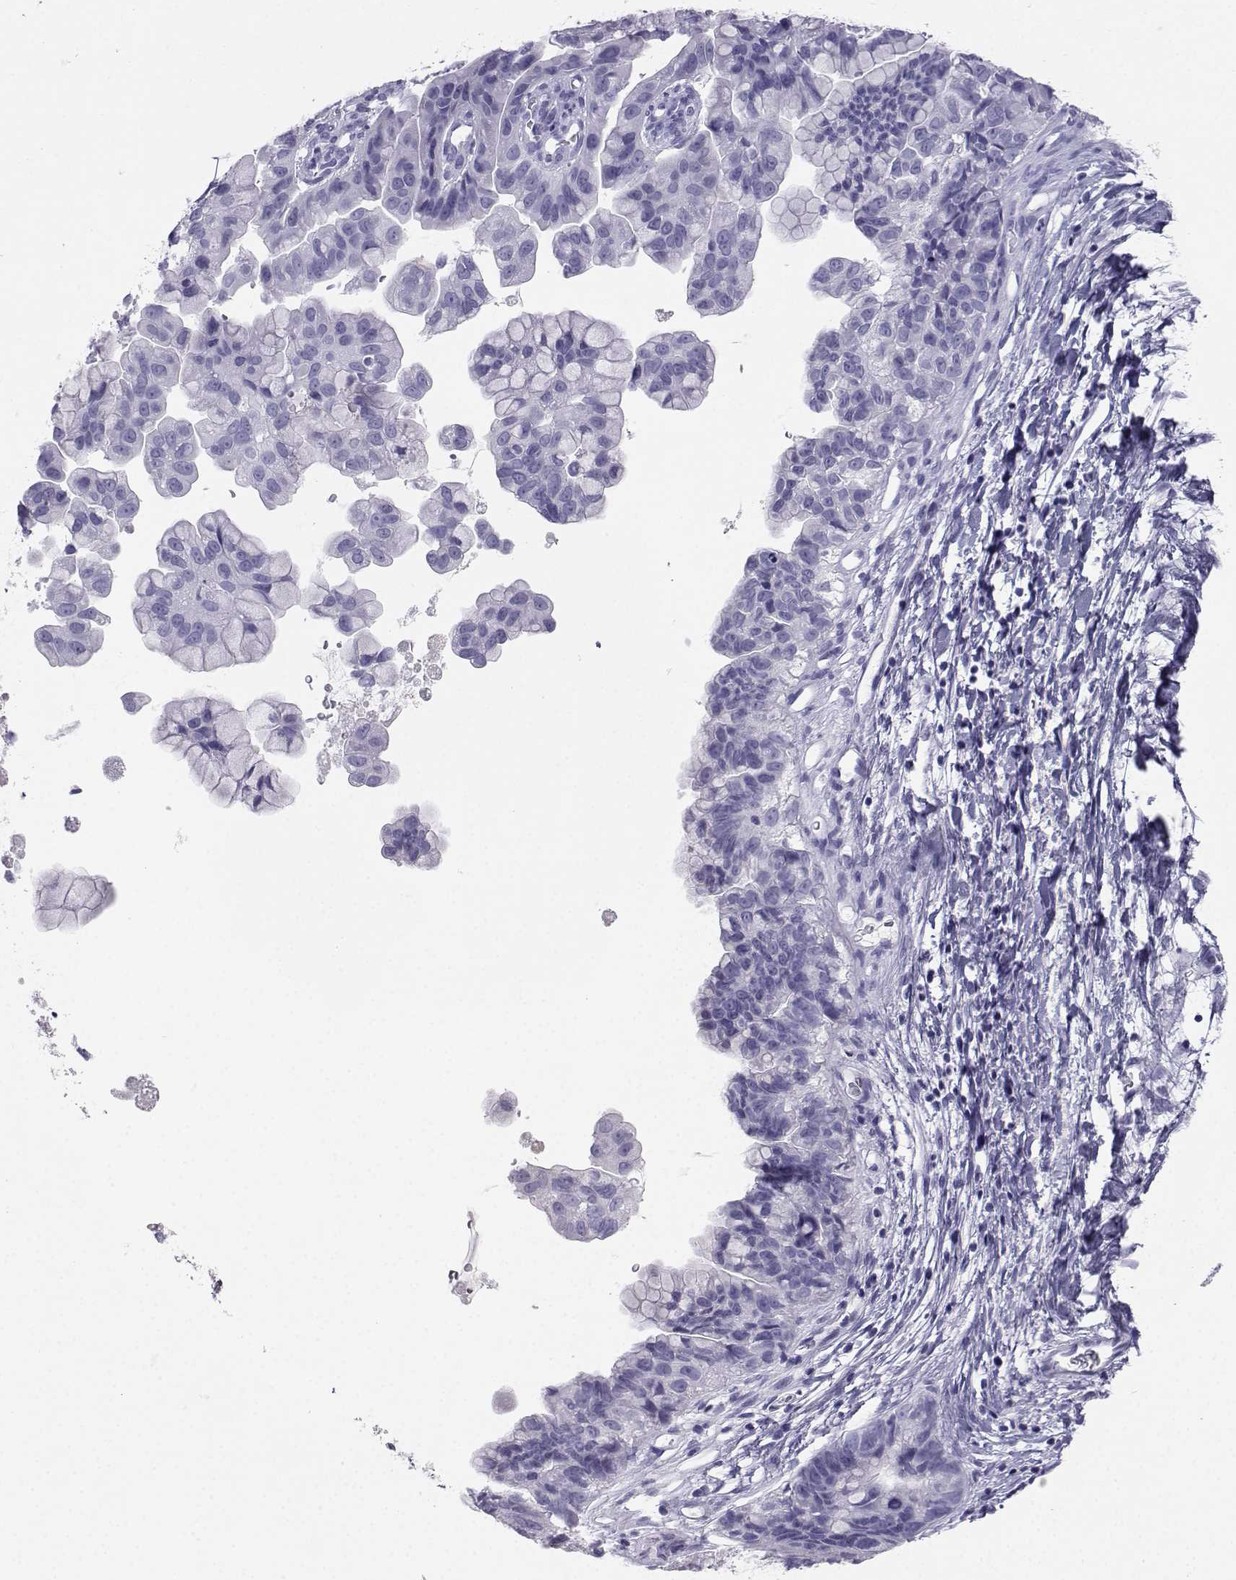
{"staining": {"intensity": "negative", "quantity": "none", "location": "none"}, "tissue": "ovarian cancer", "cell_type": "Tumor cells", "image_type": "cancer", "snomed": [{"axis": "morphology", "description": "Cystadenocarcinoma, mucinous, NOS"}, {"axis": "topography", "description": "Ovary"}], "caption": "An IHC histopathology image of ovarian cancer (mucinous cystadenocarcinoma) is shown. There is no staining in tumor cells of ovarian cancer (mucinous cystadenocarcinoma). Nuclei are stained in blue.", "gene": "SST", "patient": {"sex": "female", "age": 76}}